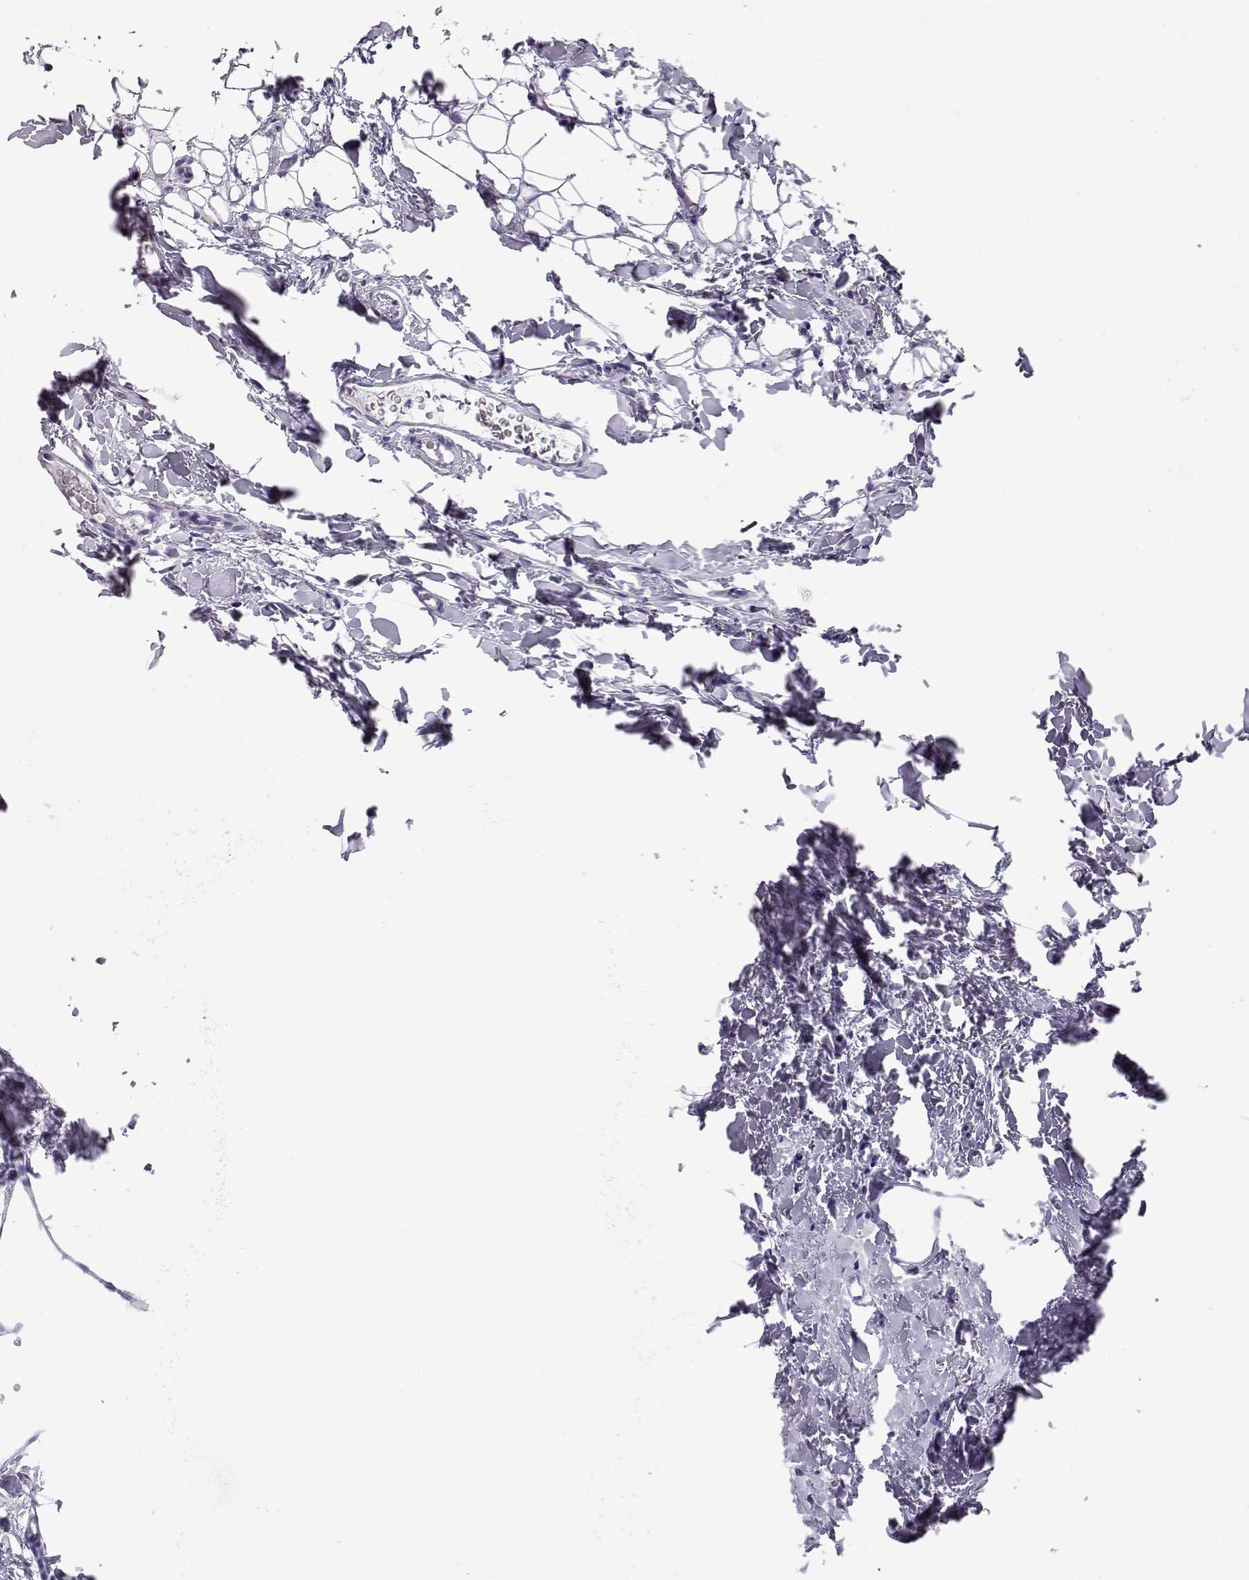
{"staining": {"intensity": "negative", "quantity": "none", "location": "none"}, "tissue": "oral mucosa", "cell_type": "Squamous epithelial cells", "image_type": "normal", "snomed": [{"axis": "morphology", "description": "Normal tissue, NOS"}, {"axis": "topography", "description": "Oral tissue"}], "caption": "Protein analysis of normal oral mucosa reveals no significant positivity in squamous epithelial cells.", "gene": "RD3", "patient": {"sex": "male", "age": 81}}